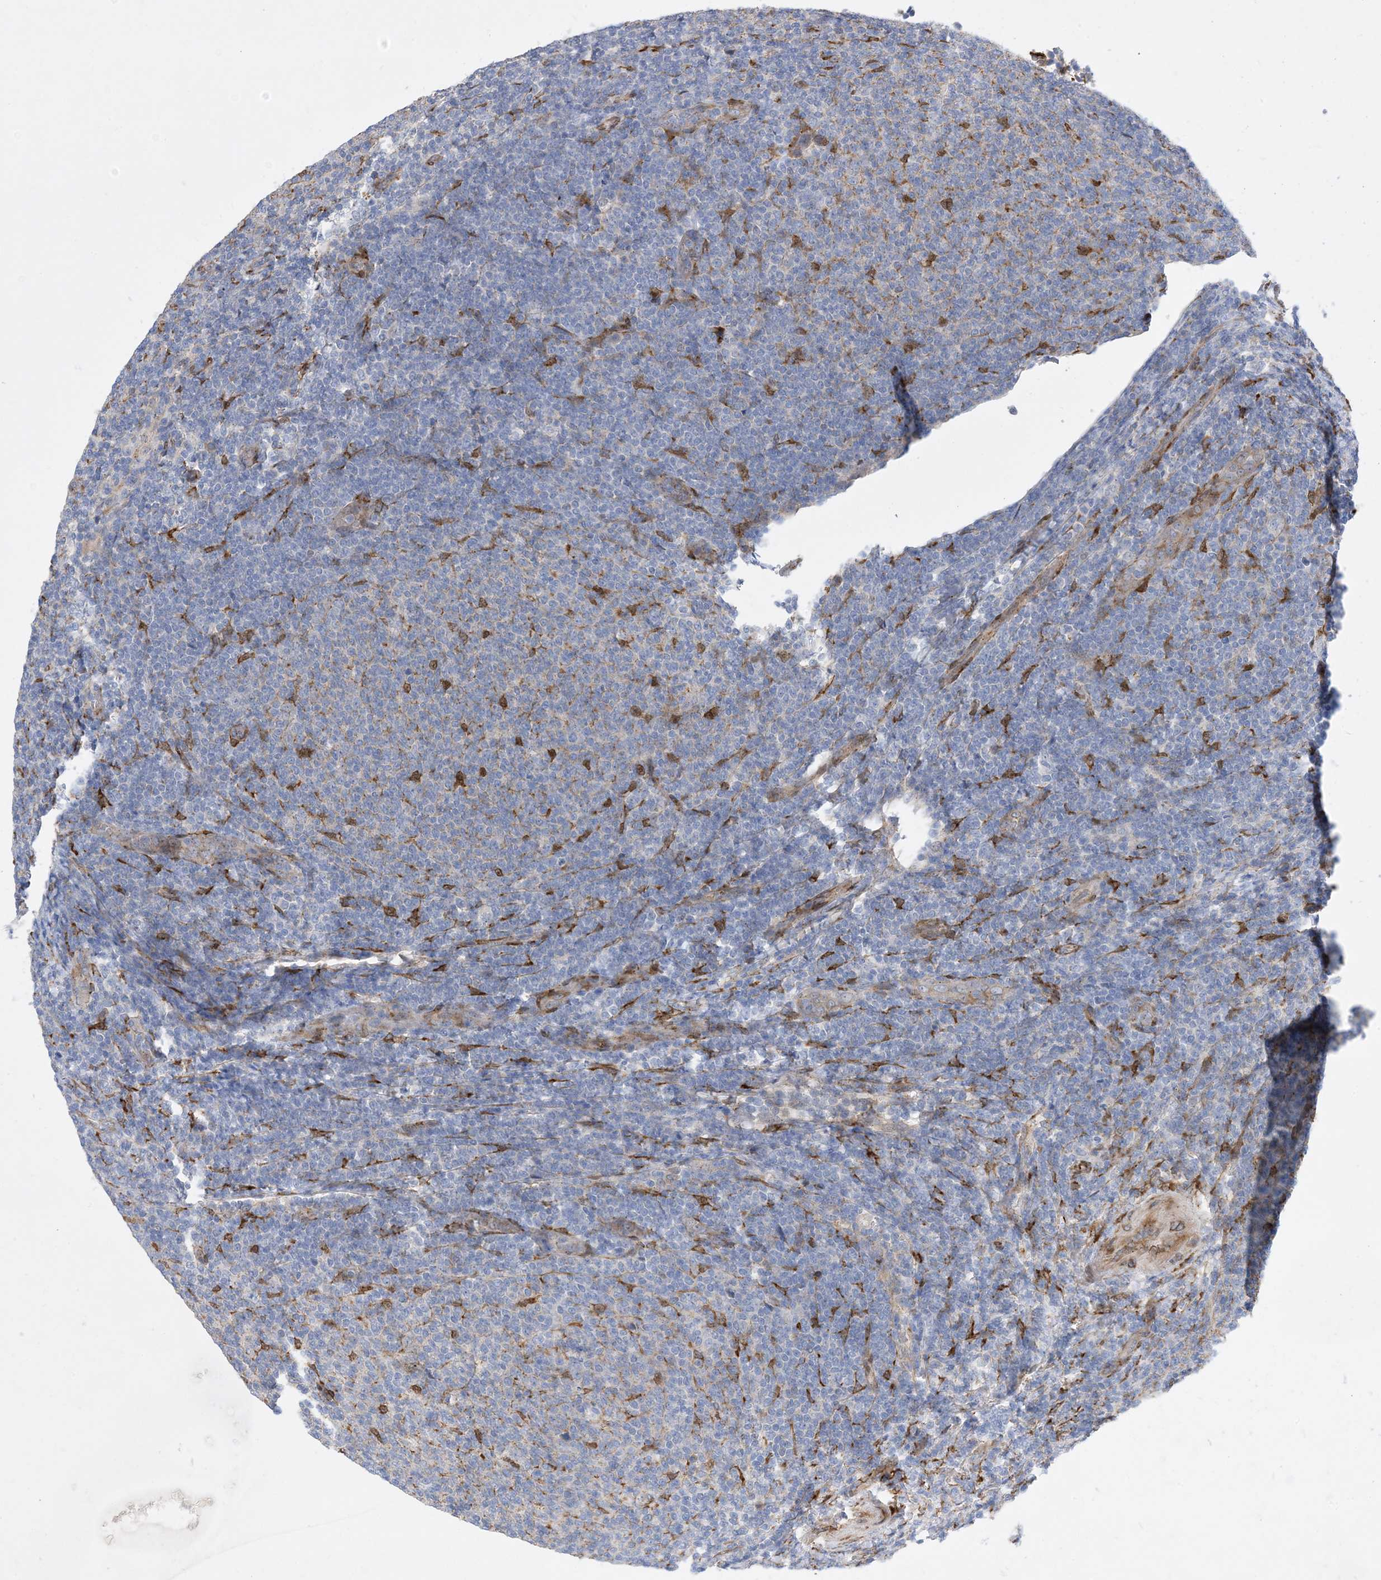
{"staining": {"intensity": "negative", "quantity": "none", "location": "none"}, "tissue": "lymphoma", "cell_type": "Tumor cells", "image_type": "cancer", "snomed": [{"axis": "morphology", "description": "Malignant lymphoma, non-Hodgkin's type, Low grade"}, {"axis": "topography", "description": "Lymph node"}], "caption": "Tumor cells are negative for brown protein staining in low-grade malignant lymphoma, non-Hodgkin's type.", "gene": "RBMS3", "patient": {"sex": "male", "age": 66}}